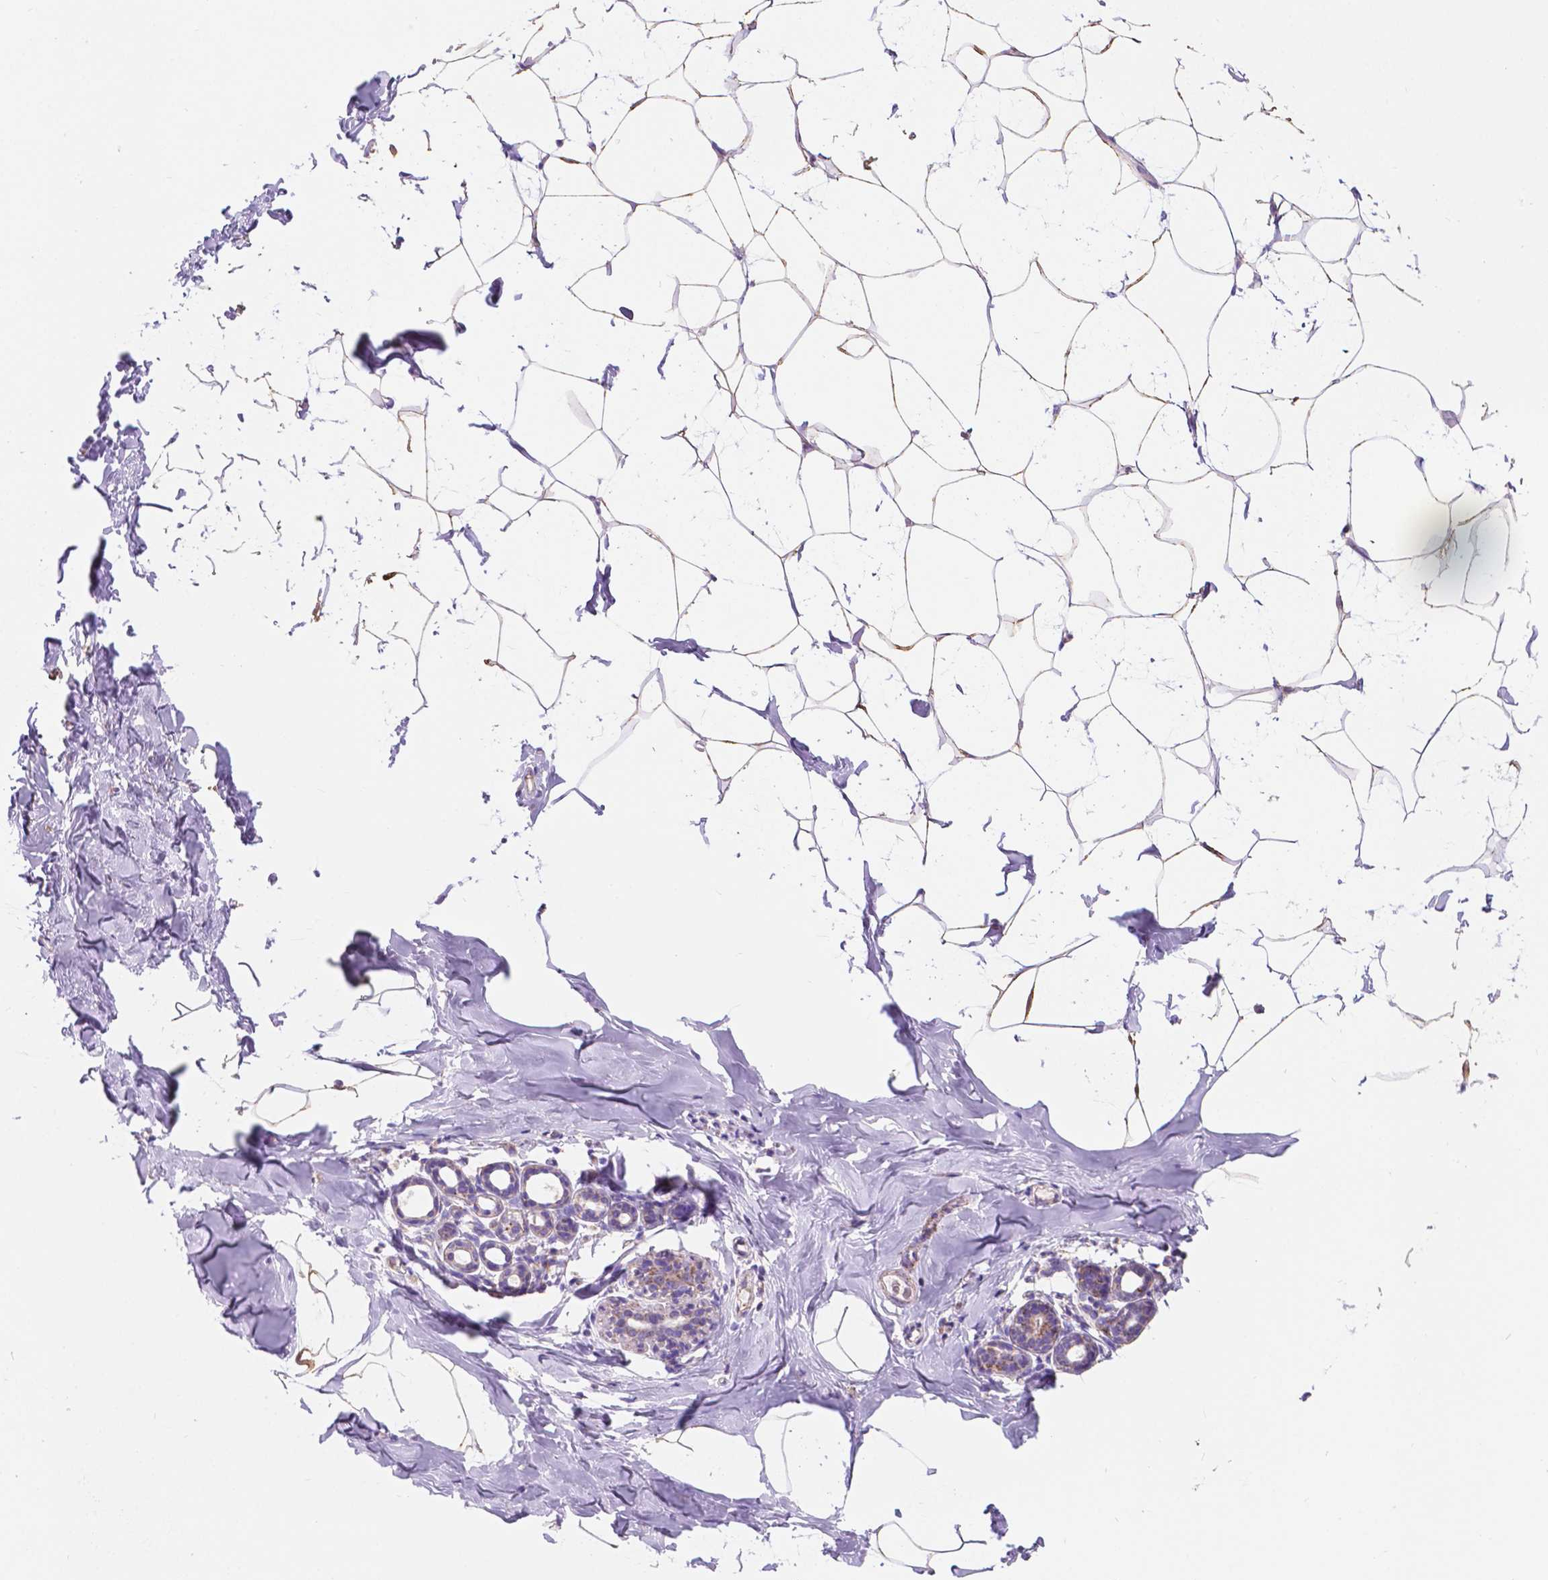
{"staining": {"intensity": "negative", "quantity": "none", "location": "none"}, "tissue": "breast", "cell_type": "Adipocytes", "image_type": "normal", "snomed": [{"axis": "morphology", "description": "Normal tissue, NOS"}, {"axis": "topography", "description": "Breast"}], "caption": "Adipocytes show no significant protein staining in benign breast.", "gene": "TRPV5", "patient": {"sex": "female", "age": 32}}